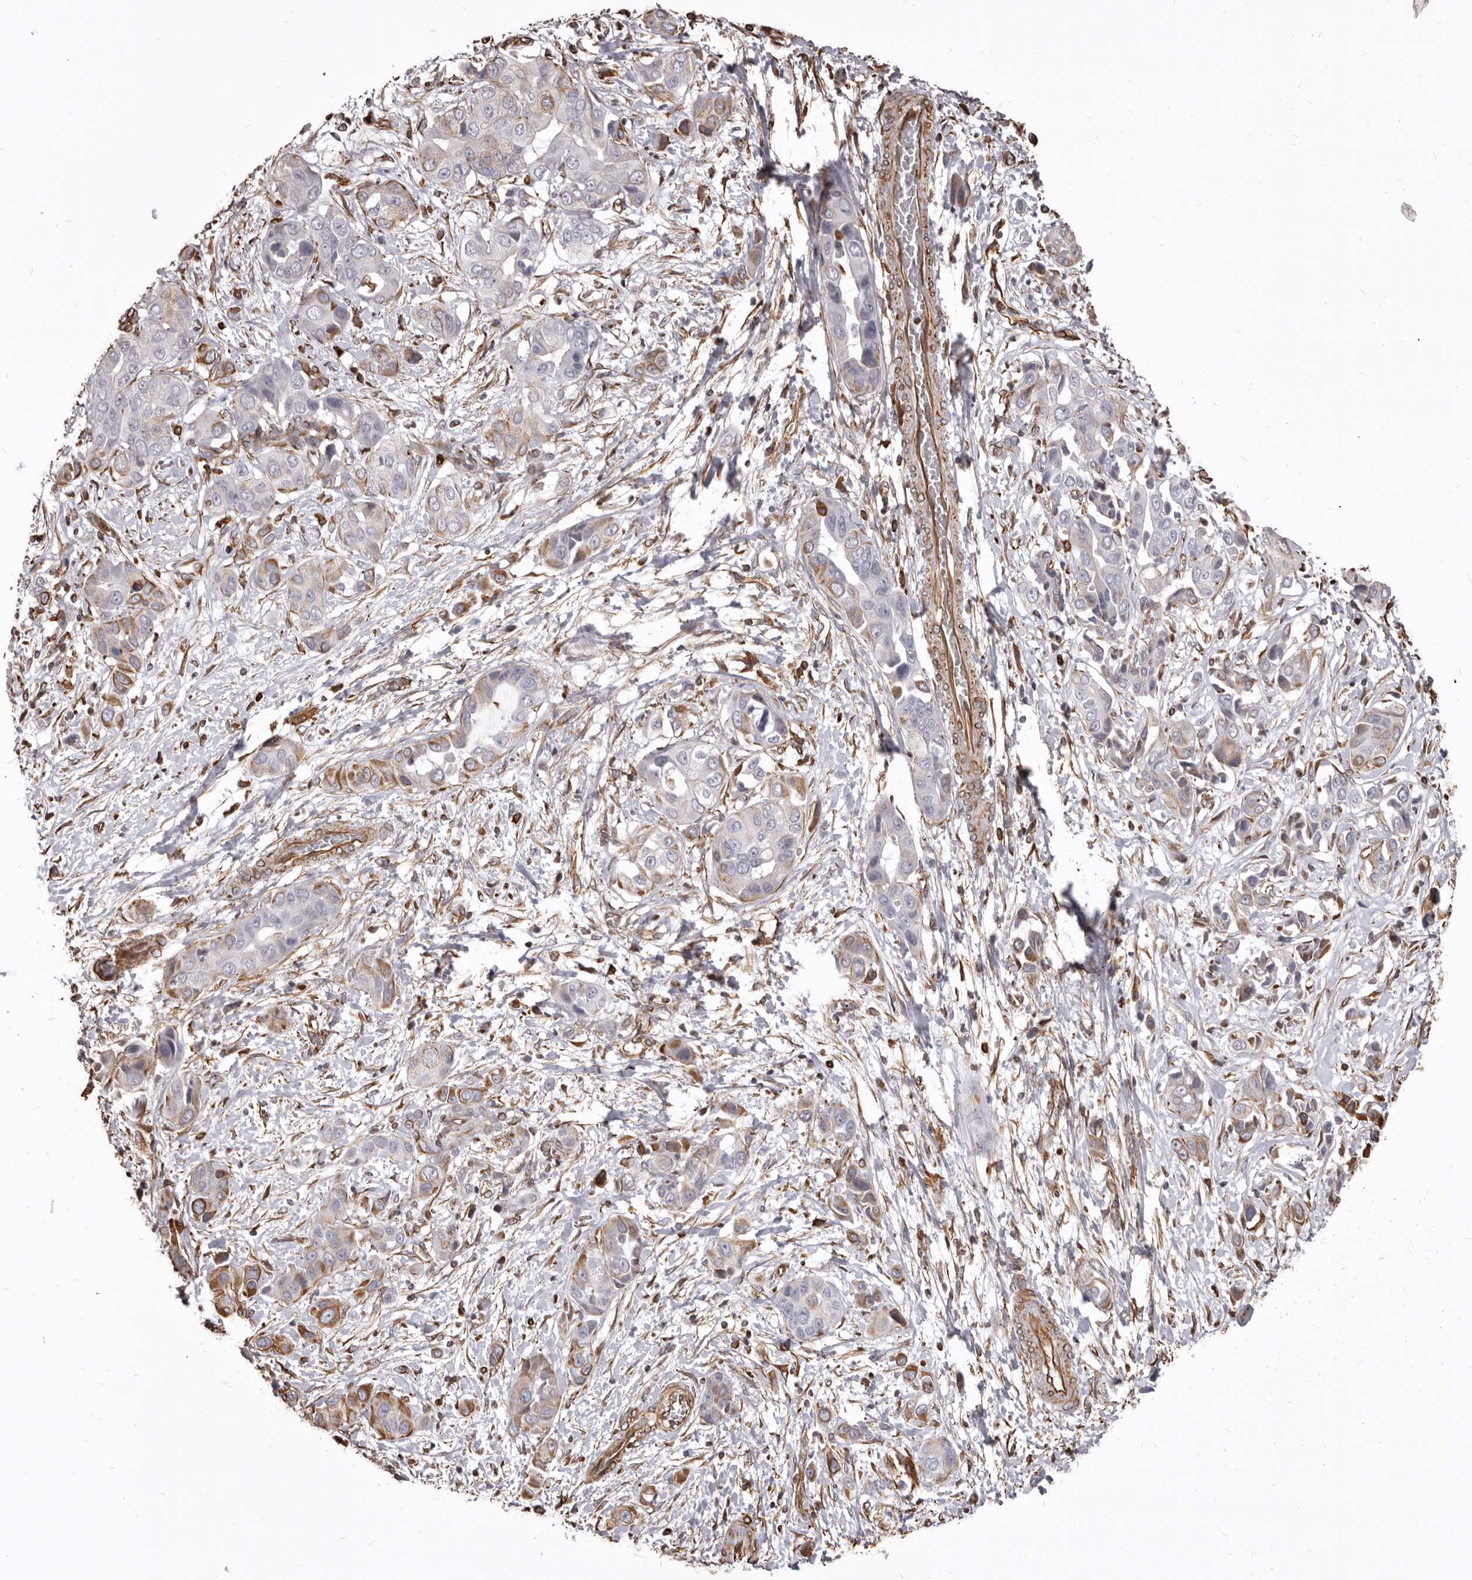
{"staining": {"intensity": "moderate", "quantity": "25%-75%", "location": "cytoplasmic/membranous"}, "tissue": "liver cancer", "cell_type": "Tumor cells", "image_type": "cancer", "snomed": [{"axis": "morphology", "description": "Cholangiocarcinoma"}, {"axis": "topography", "description": "Liver"}], "caption": "Immunohistochemical staining of liver cancer demonstrates moderate cytoplasmic/membranous protein staining in approximately 25%-75% of tumor cells. Immunohistochemistry (ihc) stains the protein in brown and the nuclei are stained blue.", "gene": "MTURN", "patient": {"sex": "female", "age": 52}}